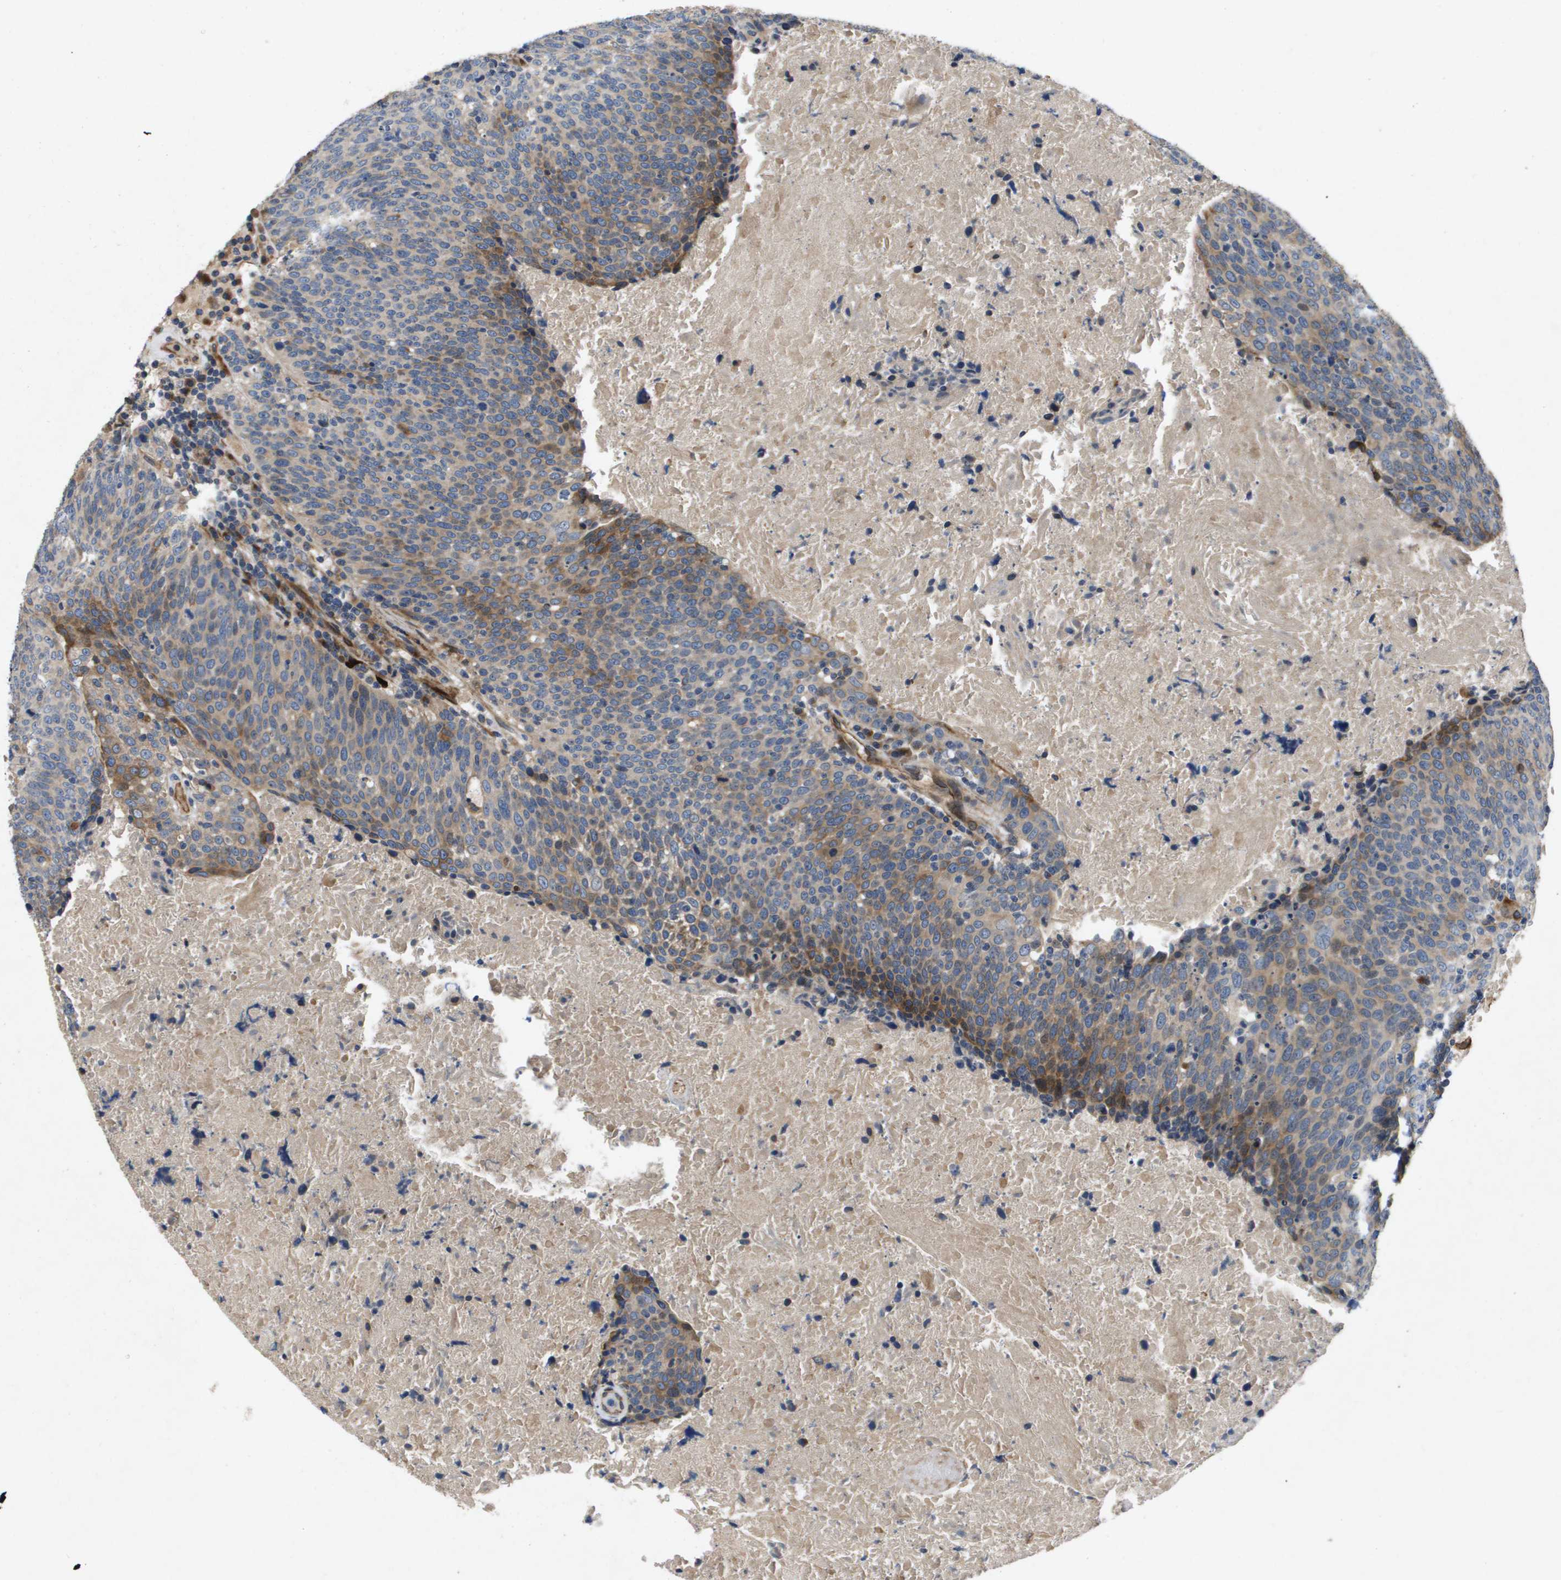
{"staining": {"intensity": "moderate", "quantity": "25%-75%", "location": "cytoplasmic/membranous"}, "tissue": "head and neck cancer", "cell_type": "Tumor cells", "image_type": "cancer", "snomed": [{"axis": "morphology", "description": "Squamous cell carcinoma, NOS"}, {"axis": "morphology", "description": "Squamous cell carcinoma, metastatic, NOS"}, {"axis": "topography", "description": "Lymph node"}, {"axis": "topography", "description": "Head-Neck"}], "caption": "Head and neck cancer (squamous cell carcinoma) tissue shows moderate cytoplasmic/membranous staining in about 25%-75% of tumor cells Ihc stains the protein in brown and the nuclei are stained blue.", "gene": "ENTPD2", "patient": {"sex": "male", "age": 62}}